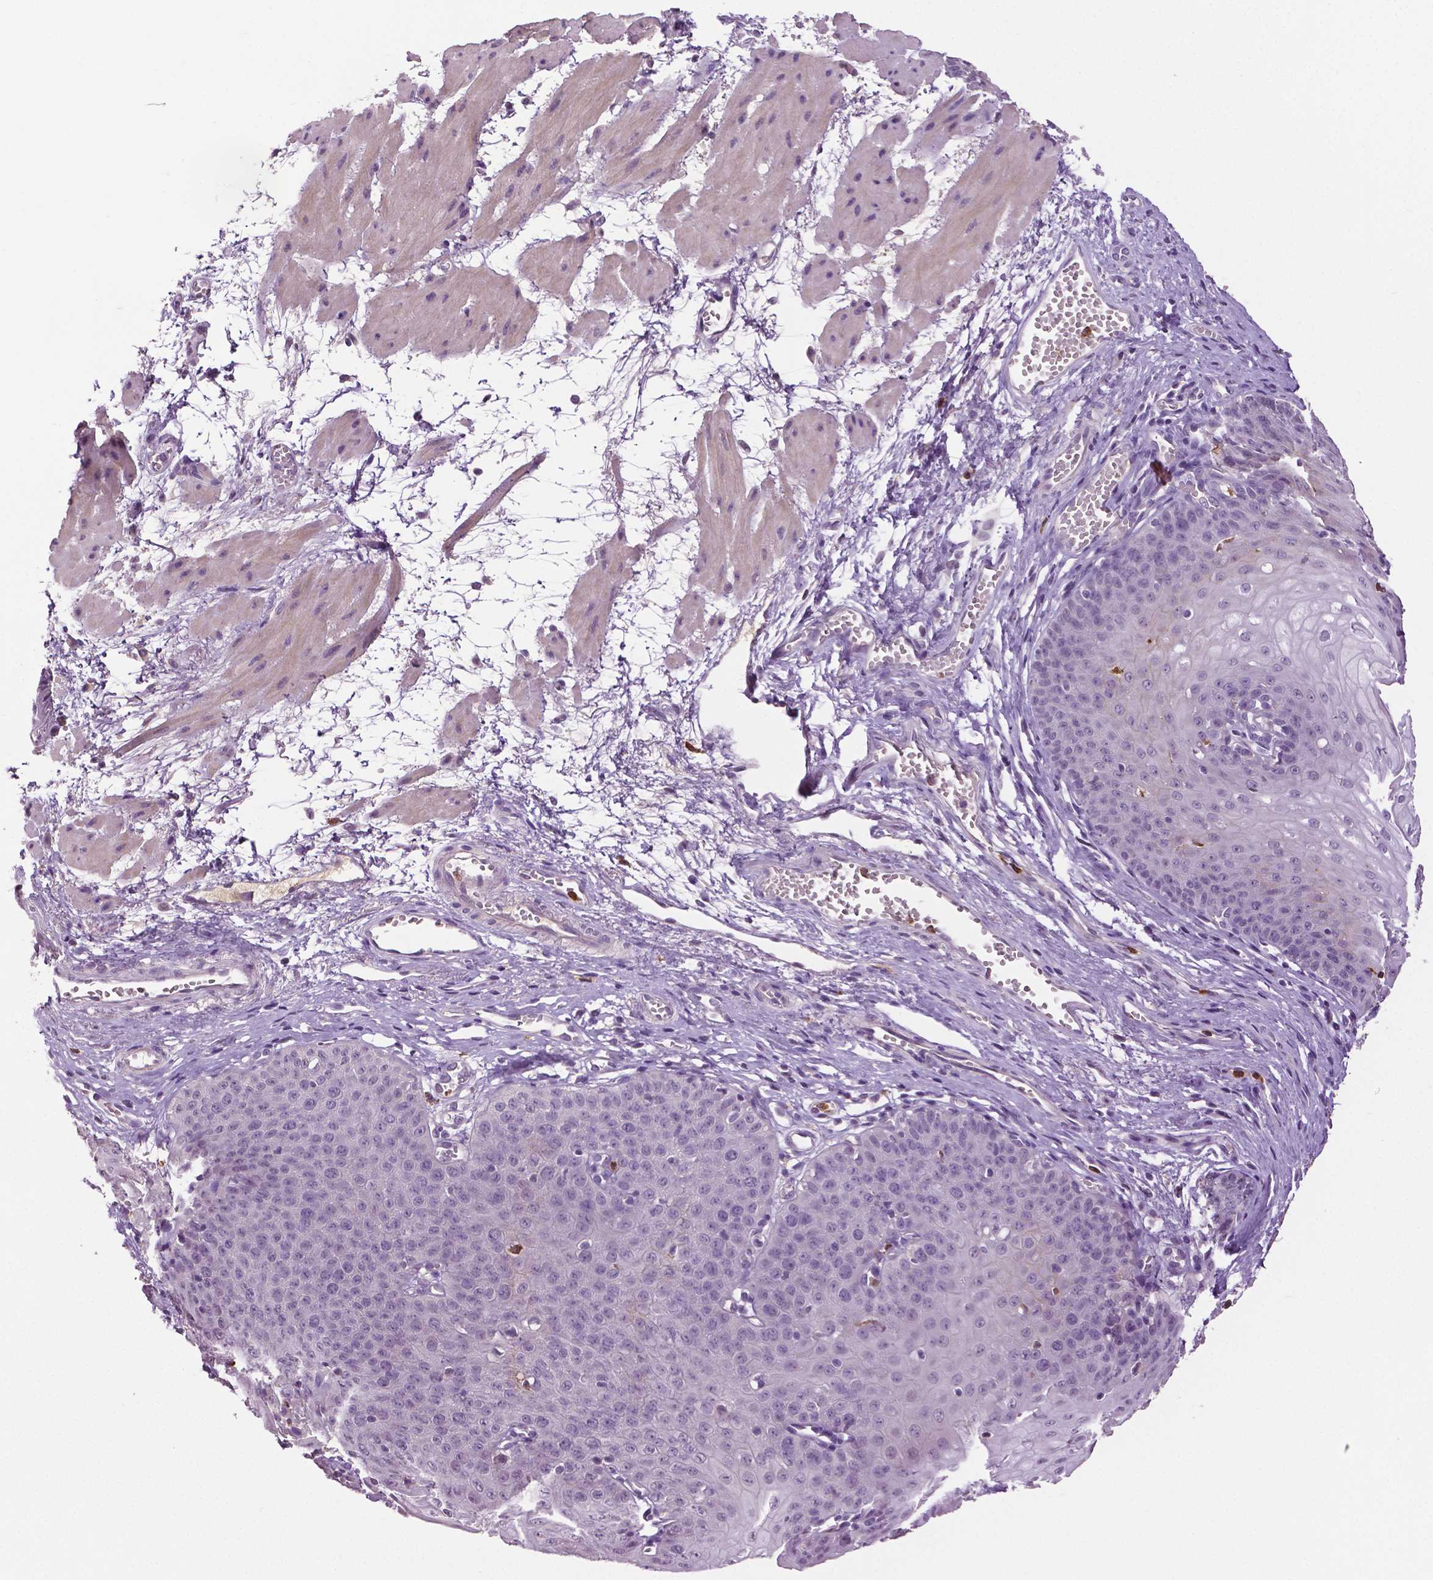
{"staining": {"intensity": "negative", "quantity": "none", "location": "none"}, "tissue": "esophagus", "cell_type": "Squamous epithelial cells", "image_type": "normal", "snomed": [{"axis": "morphology", "description": "Normal tissue, NOS"}, {"axis": "topography", "description": "Esophagus"}], "caption": "Immunohistochemistry image of unremarkable esophagus: human esophagus stained with DAB exhibits no significant protein staining in squamous epithelial cells.", "gene": "PTPN5", "patient": {"sex": "male", "age": 71}}